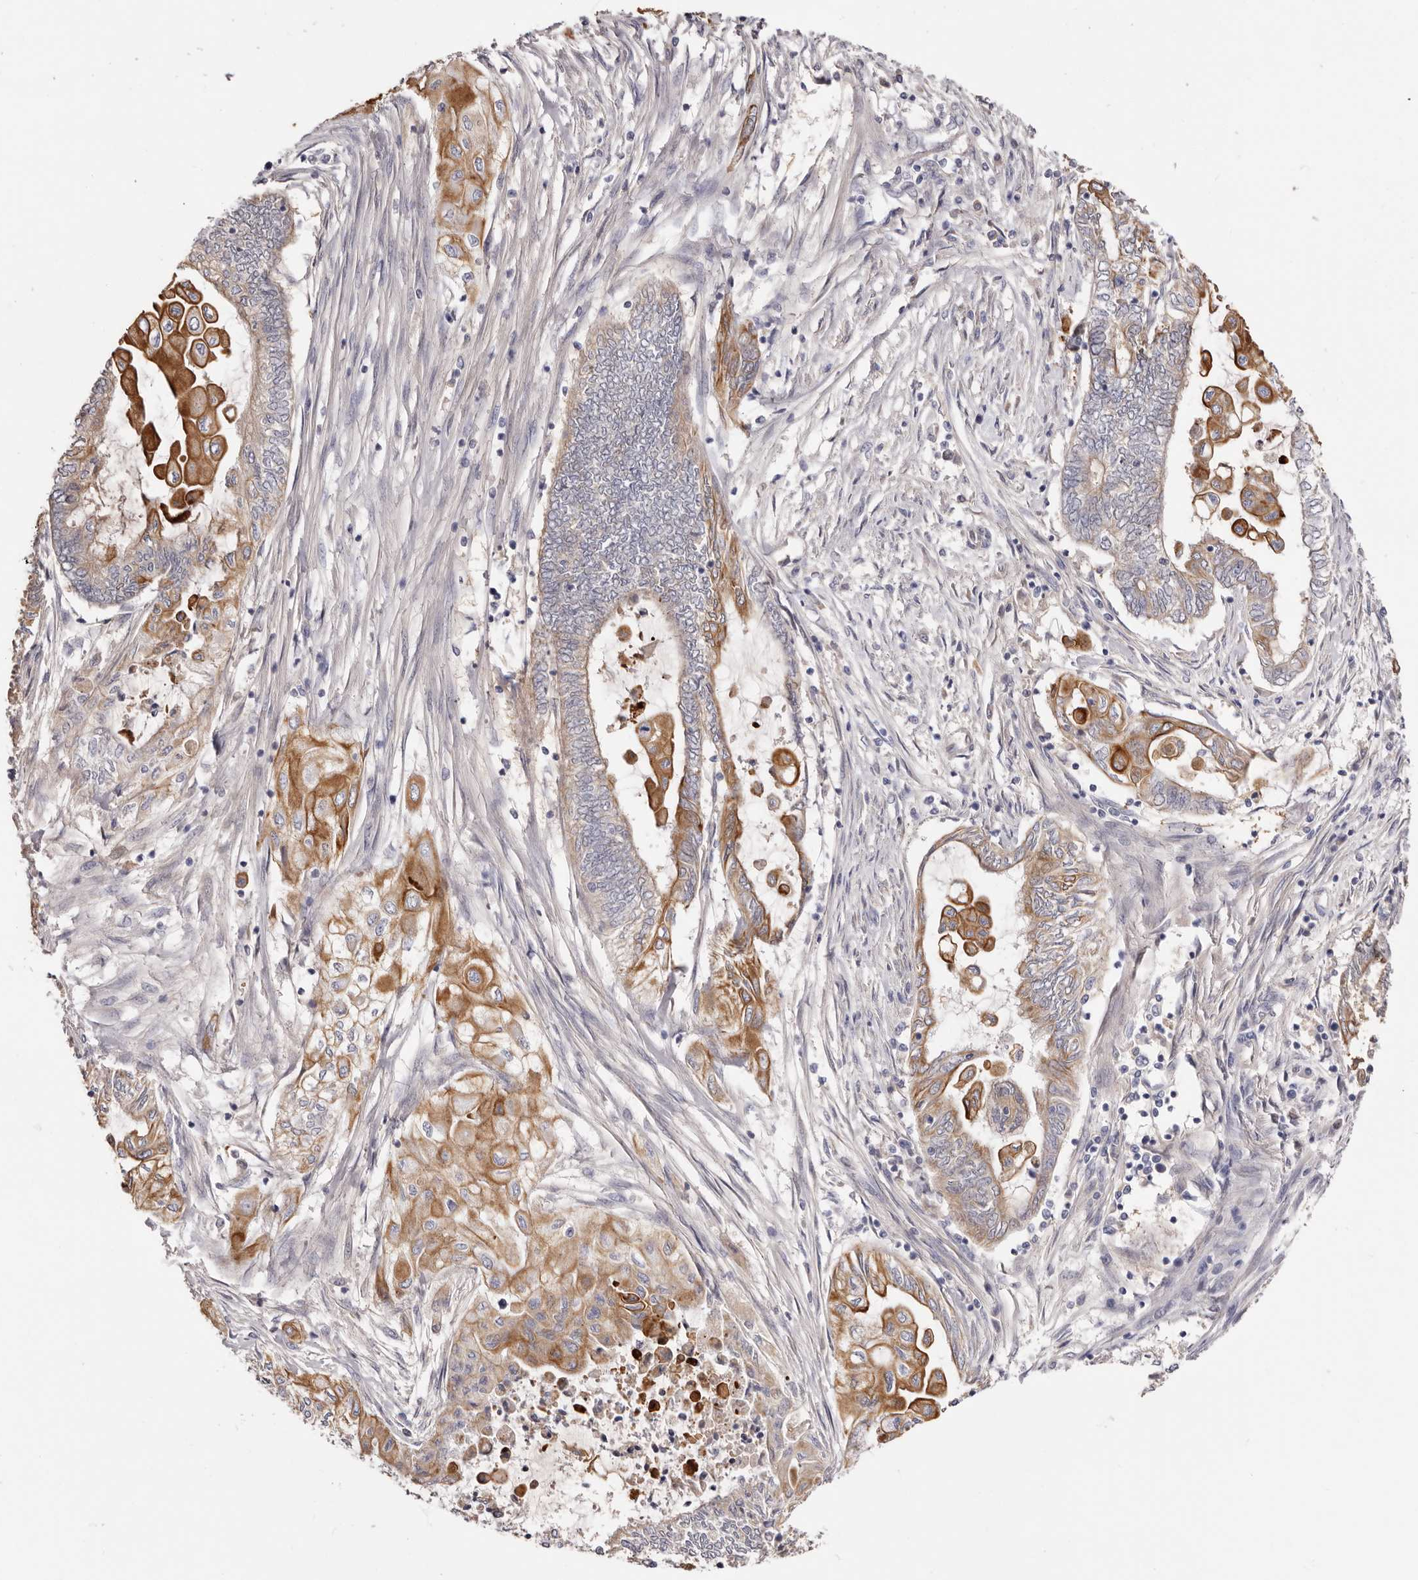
{"staining": {"intensity": "moderate", "quantity": "25%-75%", "location": "cytoplasmic/membranous"}, "tissue": "endometrial cancer", "cell_type": "Tumor cells", "image_type": "cancer", "snomed": [{"axis": "morphology", "description": "Adenocarcinoma, NOS"}, {"axis": "topography", "description": "Uterus"}, {"axis": "topography", "description": "Endometrium"}], "caption": "Approximately 25%-75% of tumor cells in endometrial adenocarcinoma reveal moderate cytoplasmic/membranous protein positivity as visualized by brown immunohistochemical staining.", "gene": "STK16", "patient": {"sex": "female", "age": 70}}